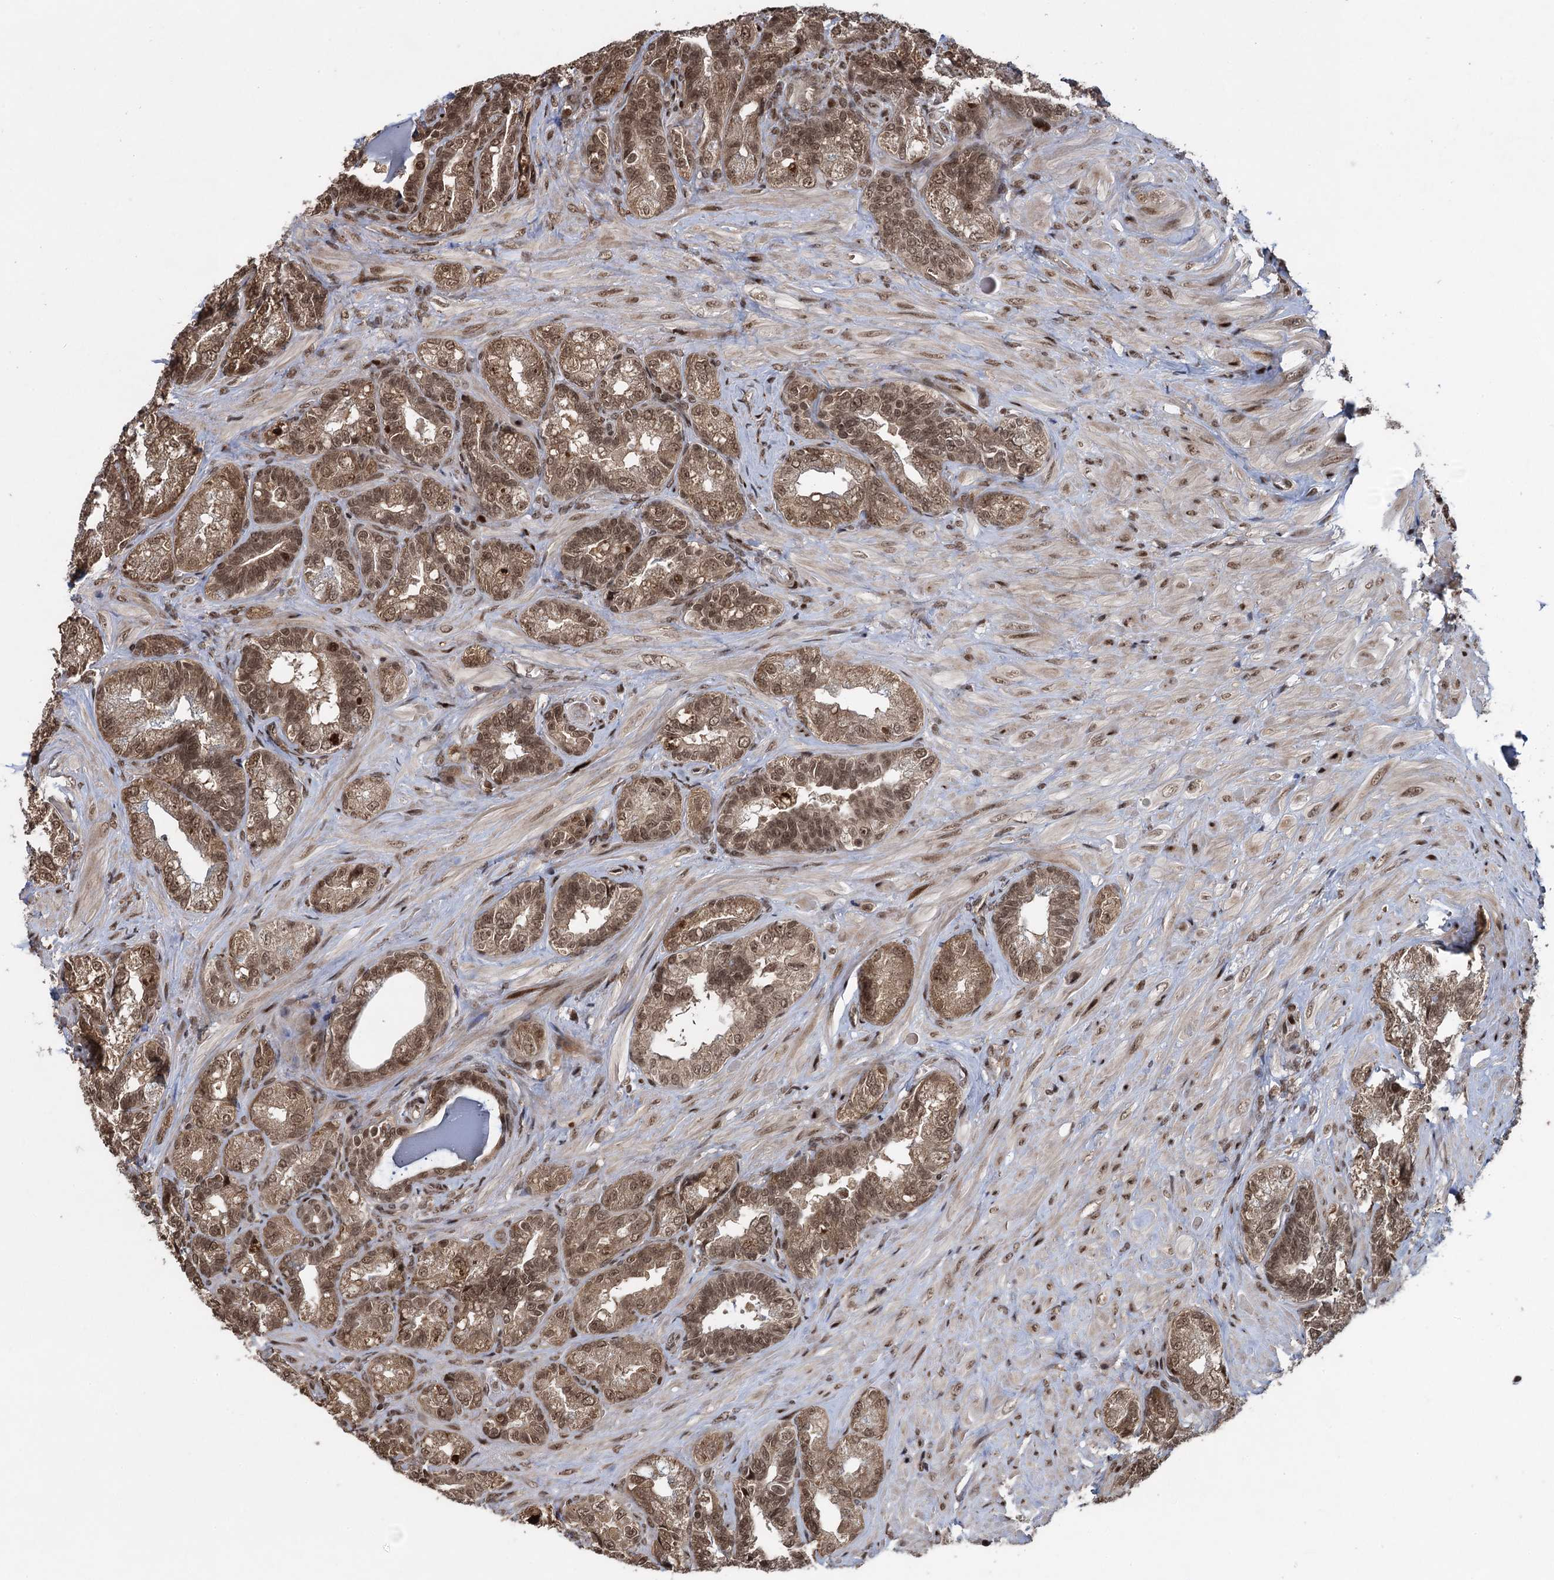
{"staining": {"intensity": "moderate", "quantity": ">75%", "location": "cytoplasmic/membranous,nuclear"}, "tissue": "seminal vesicle", "cell_type": "Glandular cells", "image_type": "normal", "snomed": [{"axis": "morphology", "description": "Normal tissue, NOS"}, {"axis": "topography", "description": "Prostate and seminal vesicle, NOS"}, {"axis": "topography", "description": "Prostate"}, {"axis": "topography", "description": "Seminal veicle"}], "caption": "An immunohistochemistry (IHC) image of benign tissue is shown. Protein staining in brown highlights moderate cytoplasmic/membranous,nuclear positivity in seminal vesicle within glandular cells.", "gene": "ZNF169", "patient": {"sex": "male", "age": 67}}